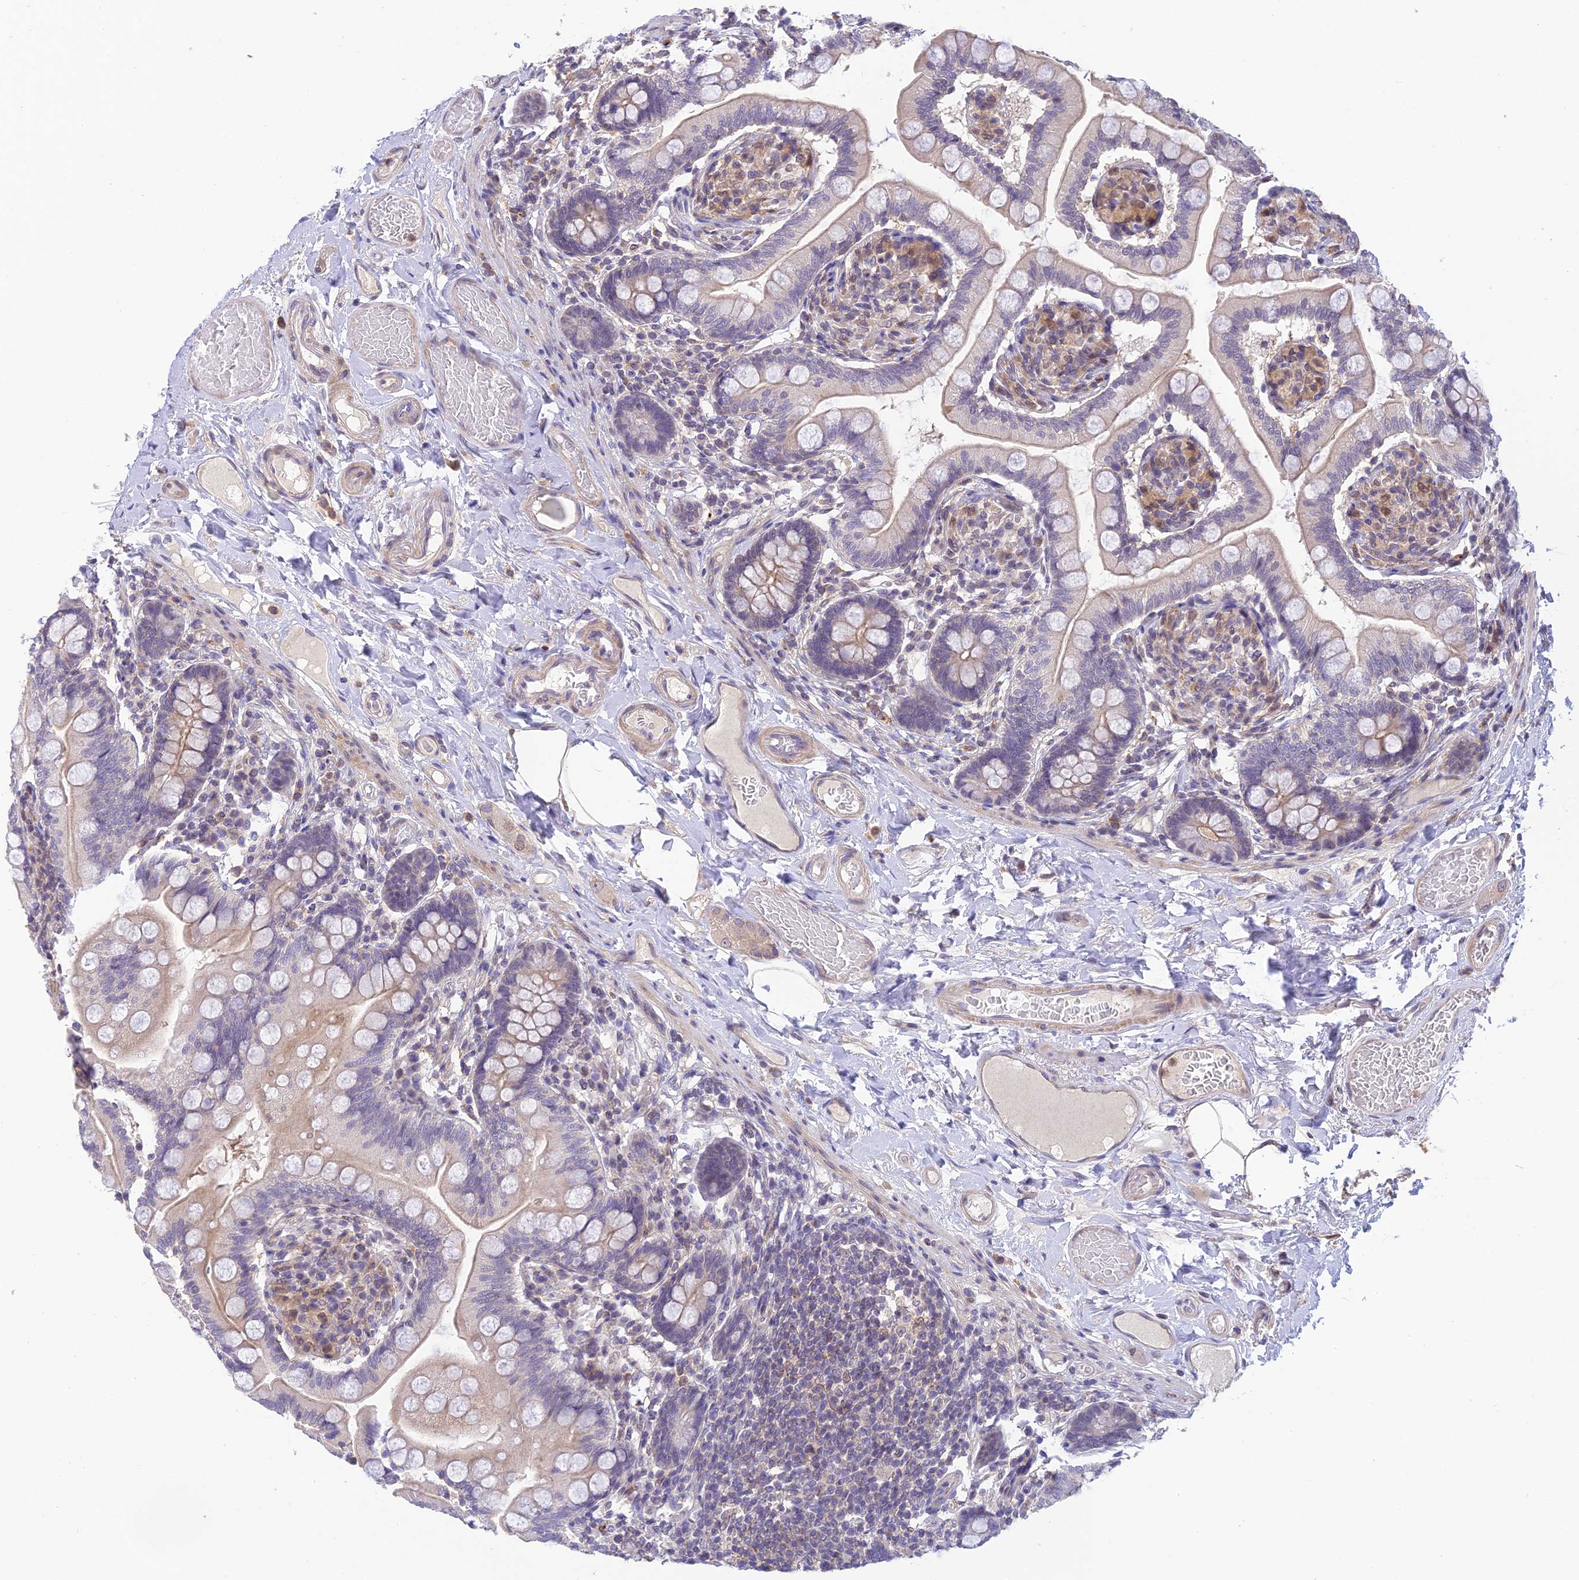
{"staining": {"intensity": "negative", "quantity": "none", "location": "none"}, "tissue": "small intestine", "cell_type": "Glandular cells", "image_type": "normal", "snomed": [{"axis": "morphology", "description": "Normal tissue, NOS"}, {"axis": "topography", "description": "Small intestine"}], "caption": "Immunohistochemistry of normal small intestine shows no positivity in glandular cells.", "gene": "BMT2", "patient": {"sex": "female", "age": 64}}